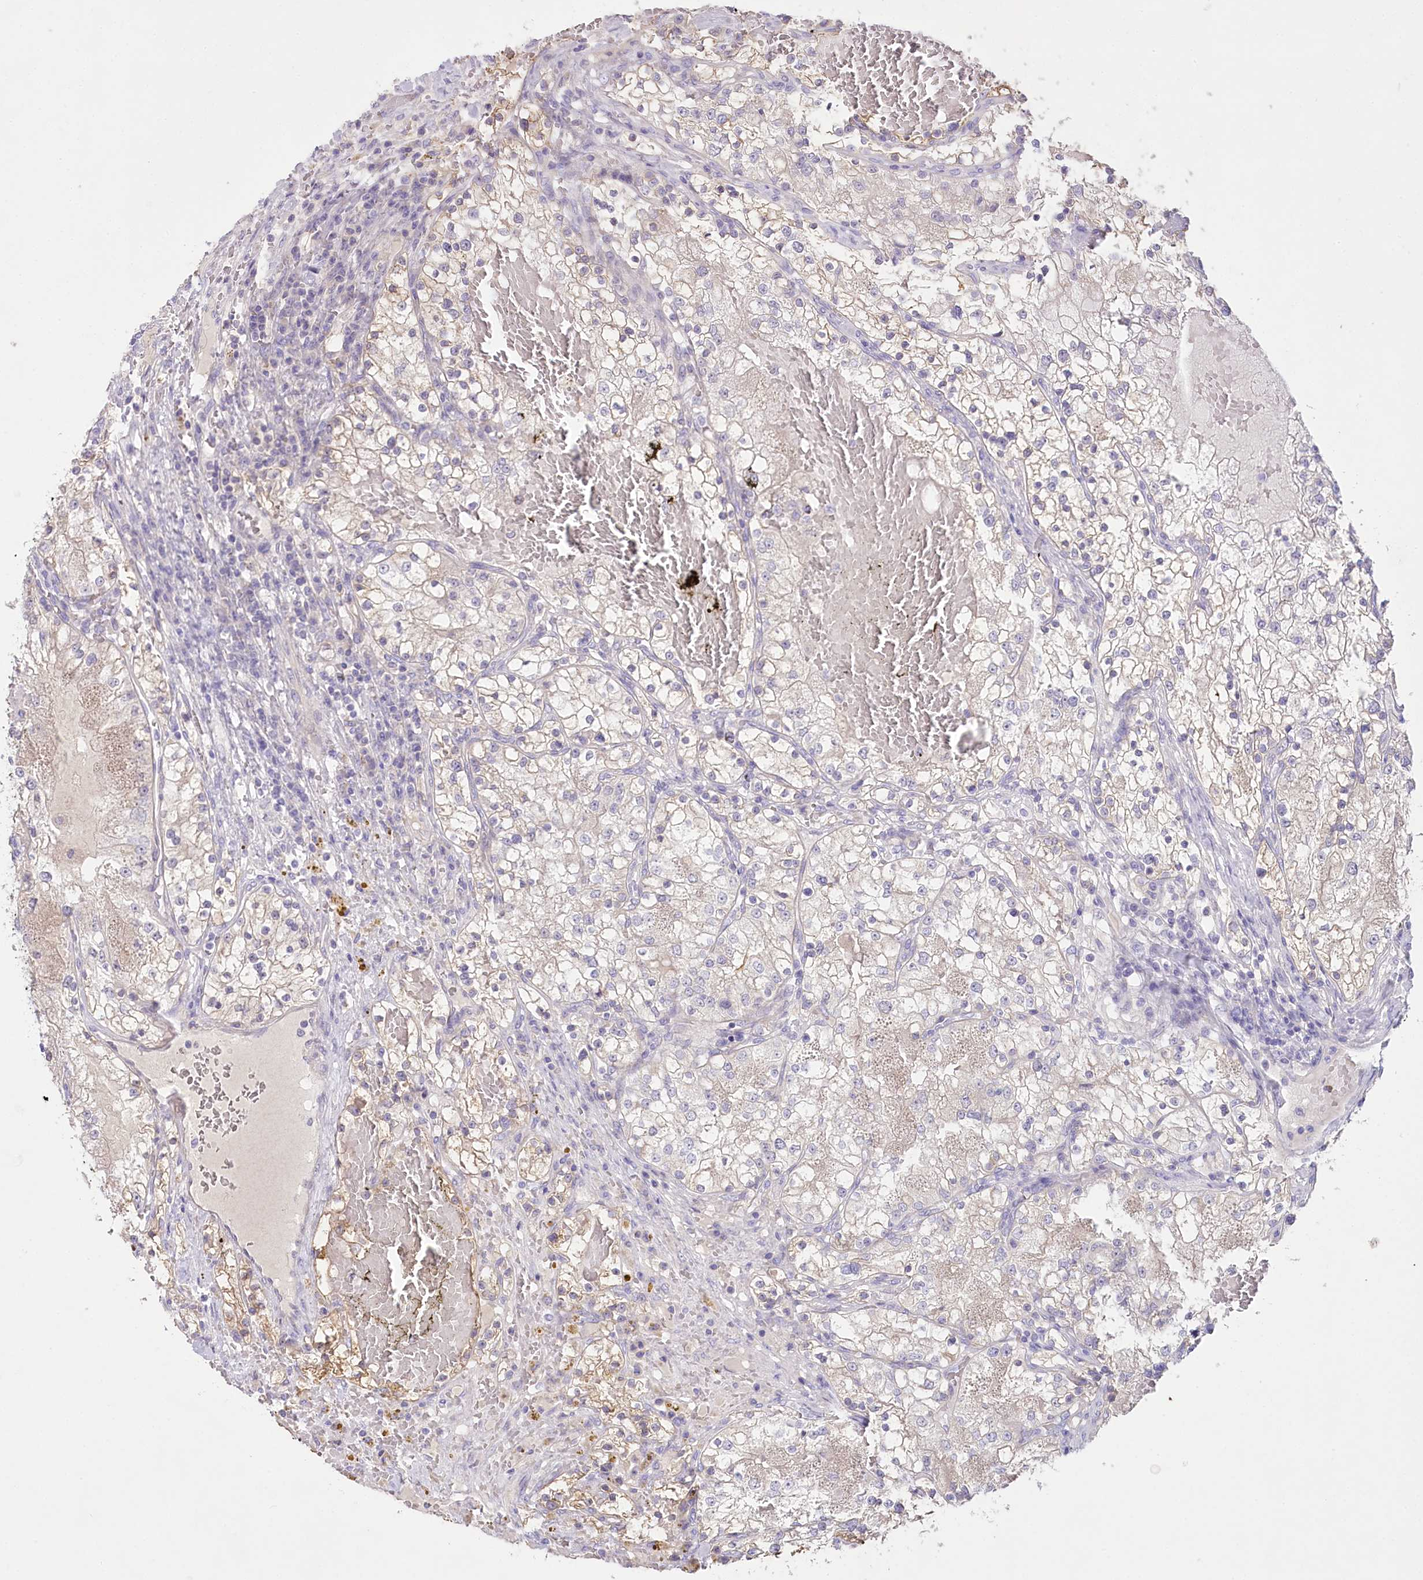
{"staining": {"intensity": "weak", "quantity": "<25%", "location": "cytoplasmic/membranous"}, "tissue": "renal cancer", "cell_type": "Tumor cells", "image_type": "cancer", "snomed": [{"axis": "morphology", "description": "Normal tissue, NOS"}, {"axis": "morphology", "description": "Adenocarcinoma, NOS"}, {"axis": "topography", "description": "Kidney"}], "caption": "DAB (3,3'-diaminobenzidine) immunohistochemical staining of adenocarcinoma (renal) exhibits no significant positivity in tumor cells.", "gene": "MYOZ1", "patient": {"sex": "male", "age": 68}}